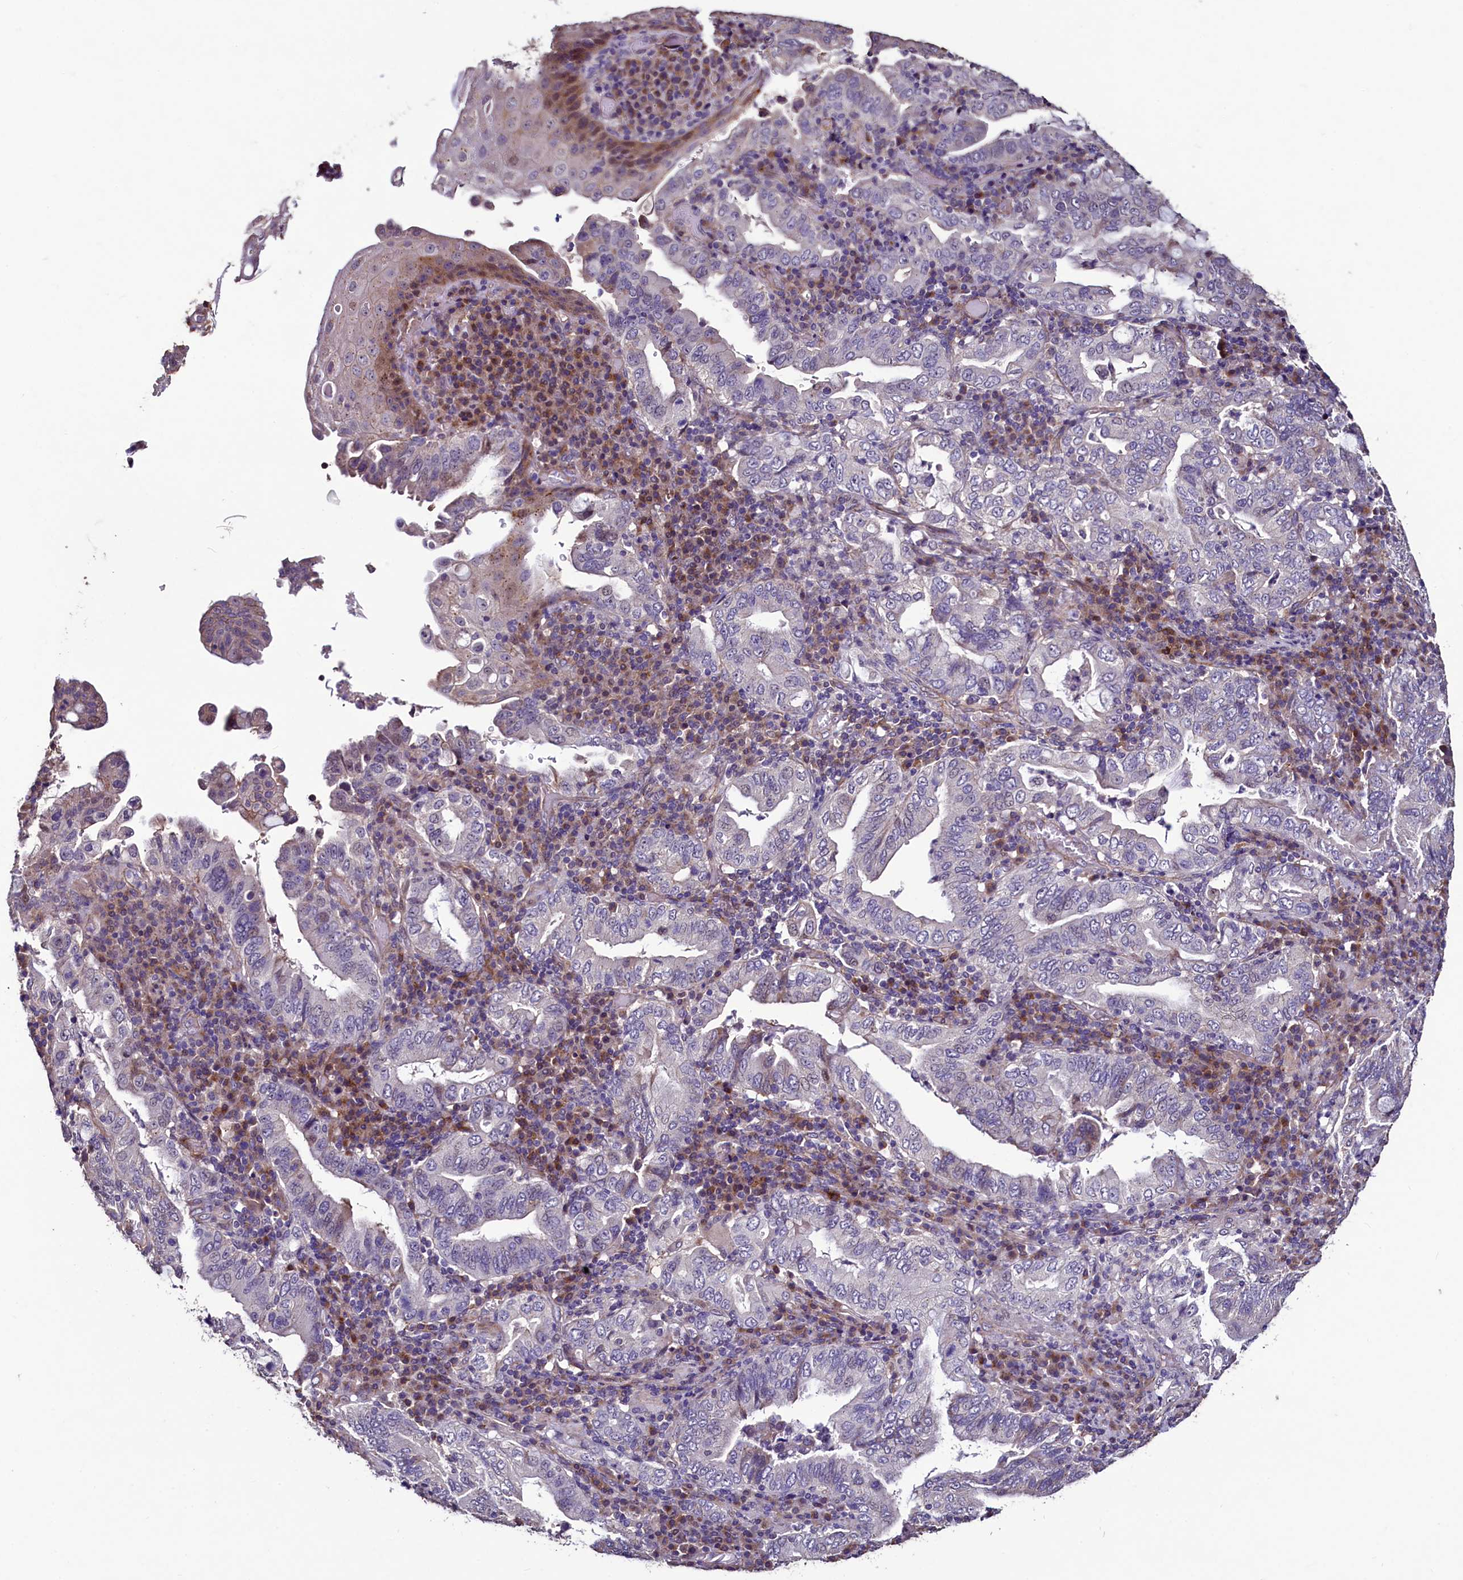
{"staining": {"intensity": "negative", "quantity": "none", "location": "none"}, "tissue": "stomach cancer", "cell_type": "Tumor cells", "image_type": "cancer", "snomed": [{"axis": "morphology", "description": "Normal tissue, NOS"}, {"axis": "morphology", "description": "Adenocarcinoma, NOS"}, {"axis": "topography", "description": "Esophagus"}, {"axis": "topography", "description": "Stomach, upper"}, {"axis": "topography", "description": "Peripheral nerve tissue"}], "caption": "DAB (3,3'-diaminobenzidine) immunohistochemical staining of human adenocarcinoma (stomach) shows no significant positivity in tumor cells.", "gene": "PALM", "patient": {"sex": "male", "age": 62}}